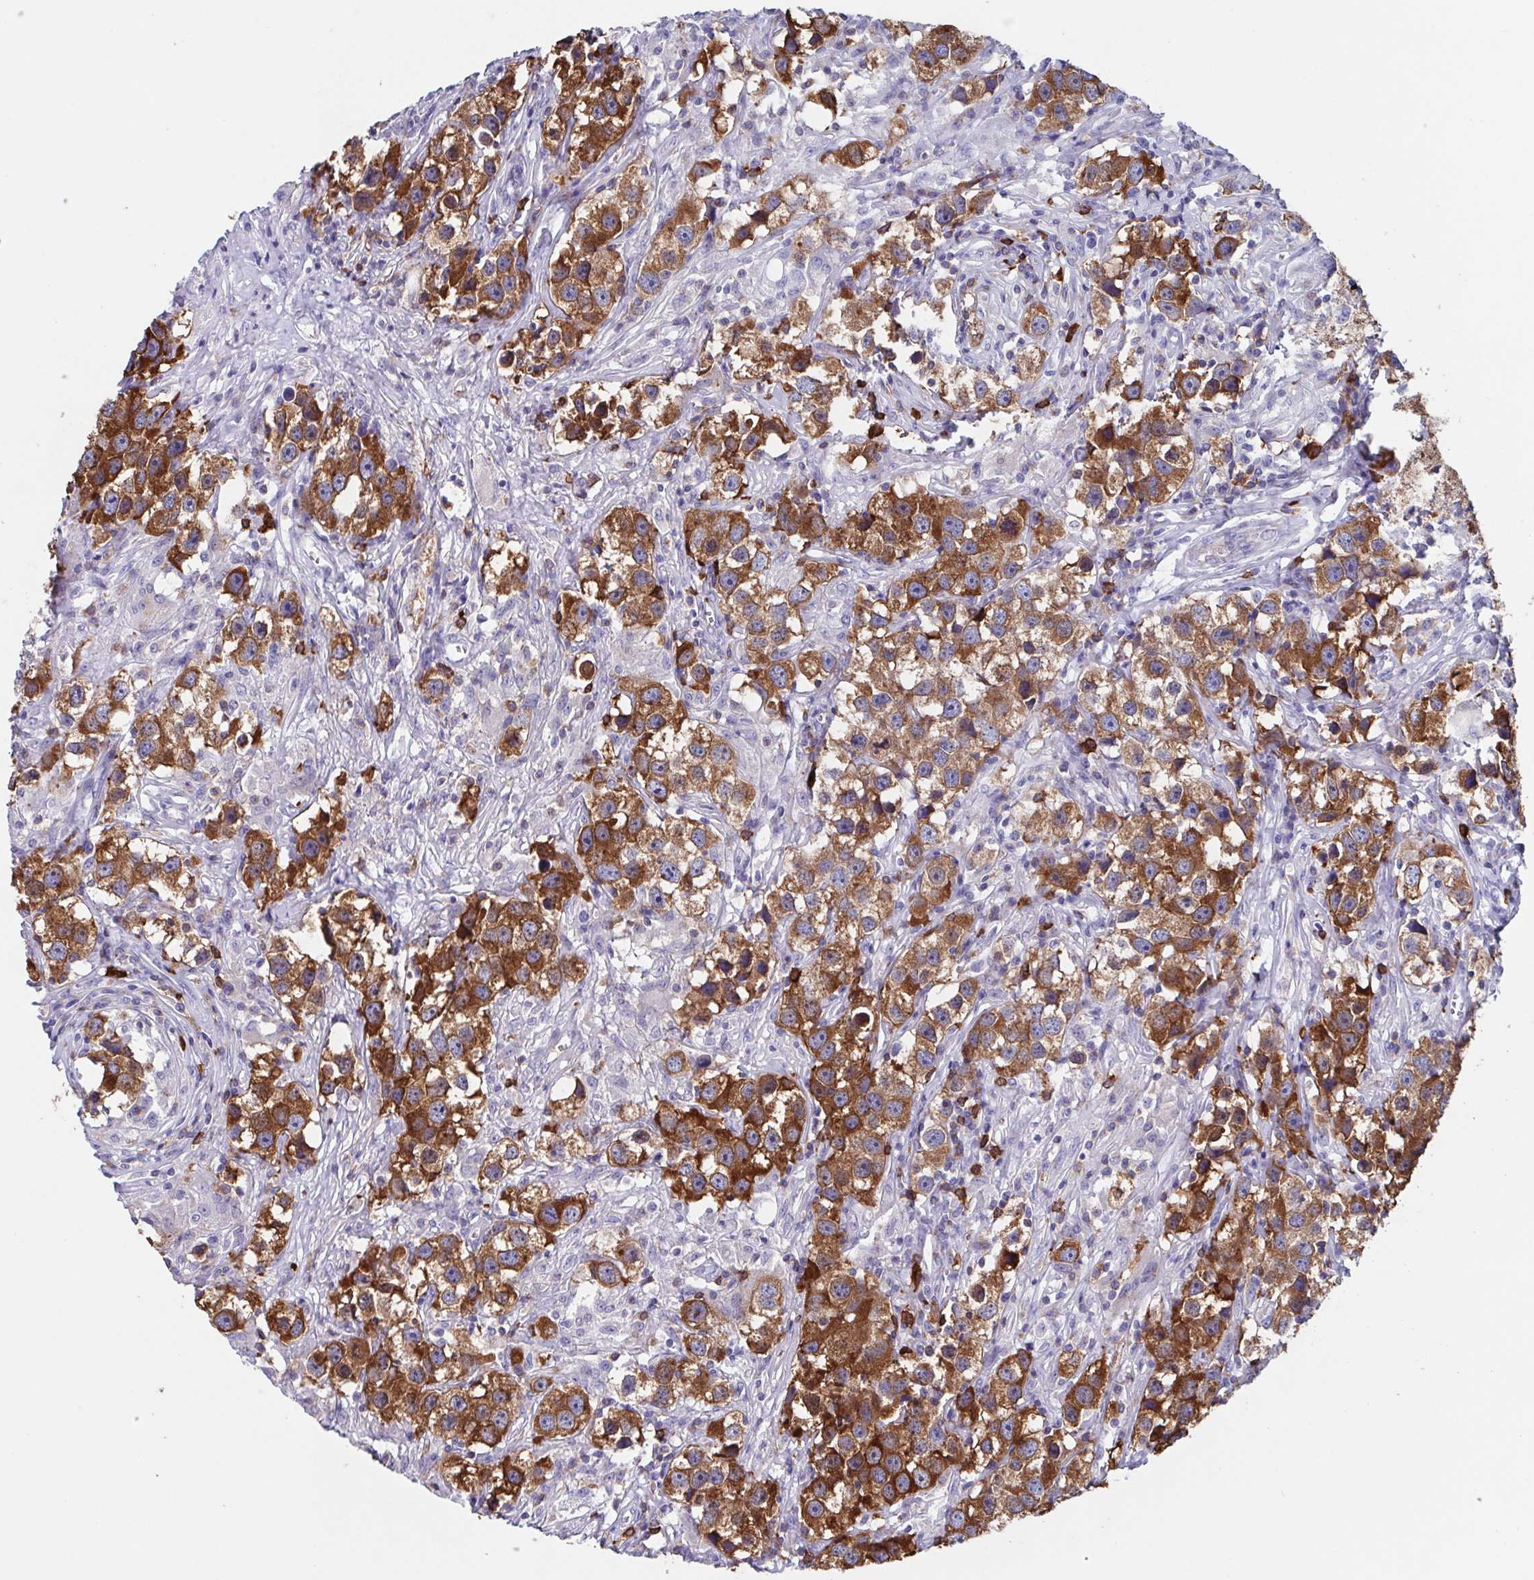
{"staining": {"intensity": "strong", "quantity": ">75%", "location": "cytoplasmic/membranous"}, "tissue": "testis cancer", "cell_type": "Tumor cells", "image_type": "cancer", "snomed": [{"axis": "morphology", "description": "Seminoma, NOS"}, {"axis": "topography", "description": "Testis"}], "caption": "The micrograph shows a brown stain indicating the presence of a protein in the cytoplasmic/membranous of tumor cells in testis seminoma.", "gene": "TPD52", "patient": {"sex": "male", "age": 49}}